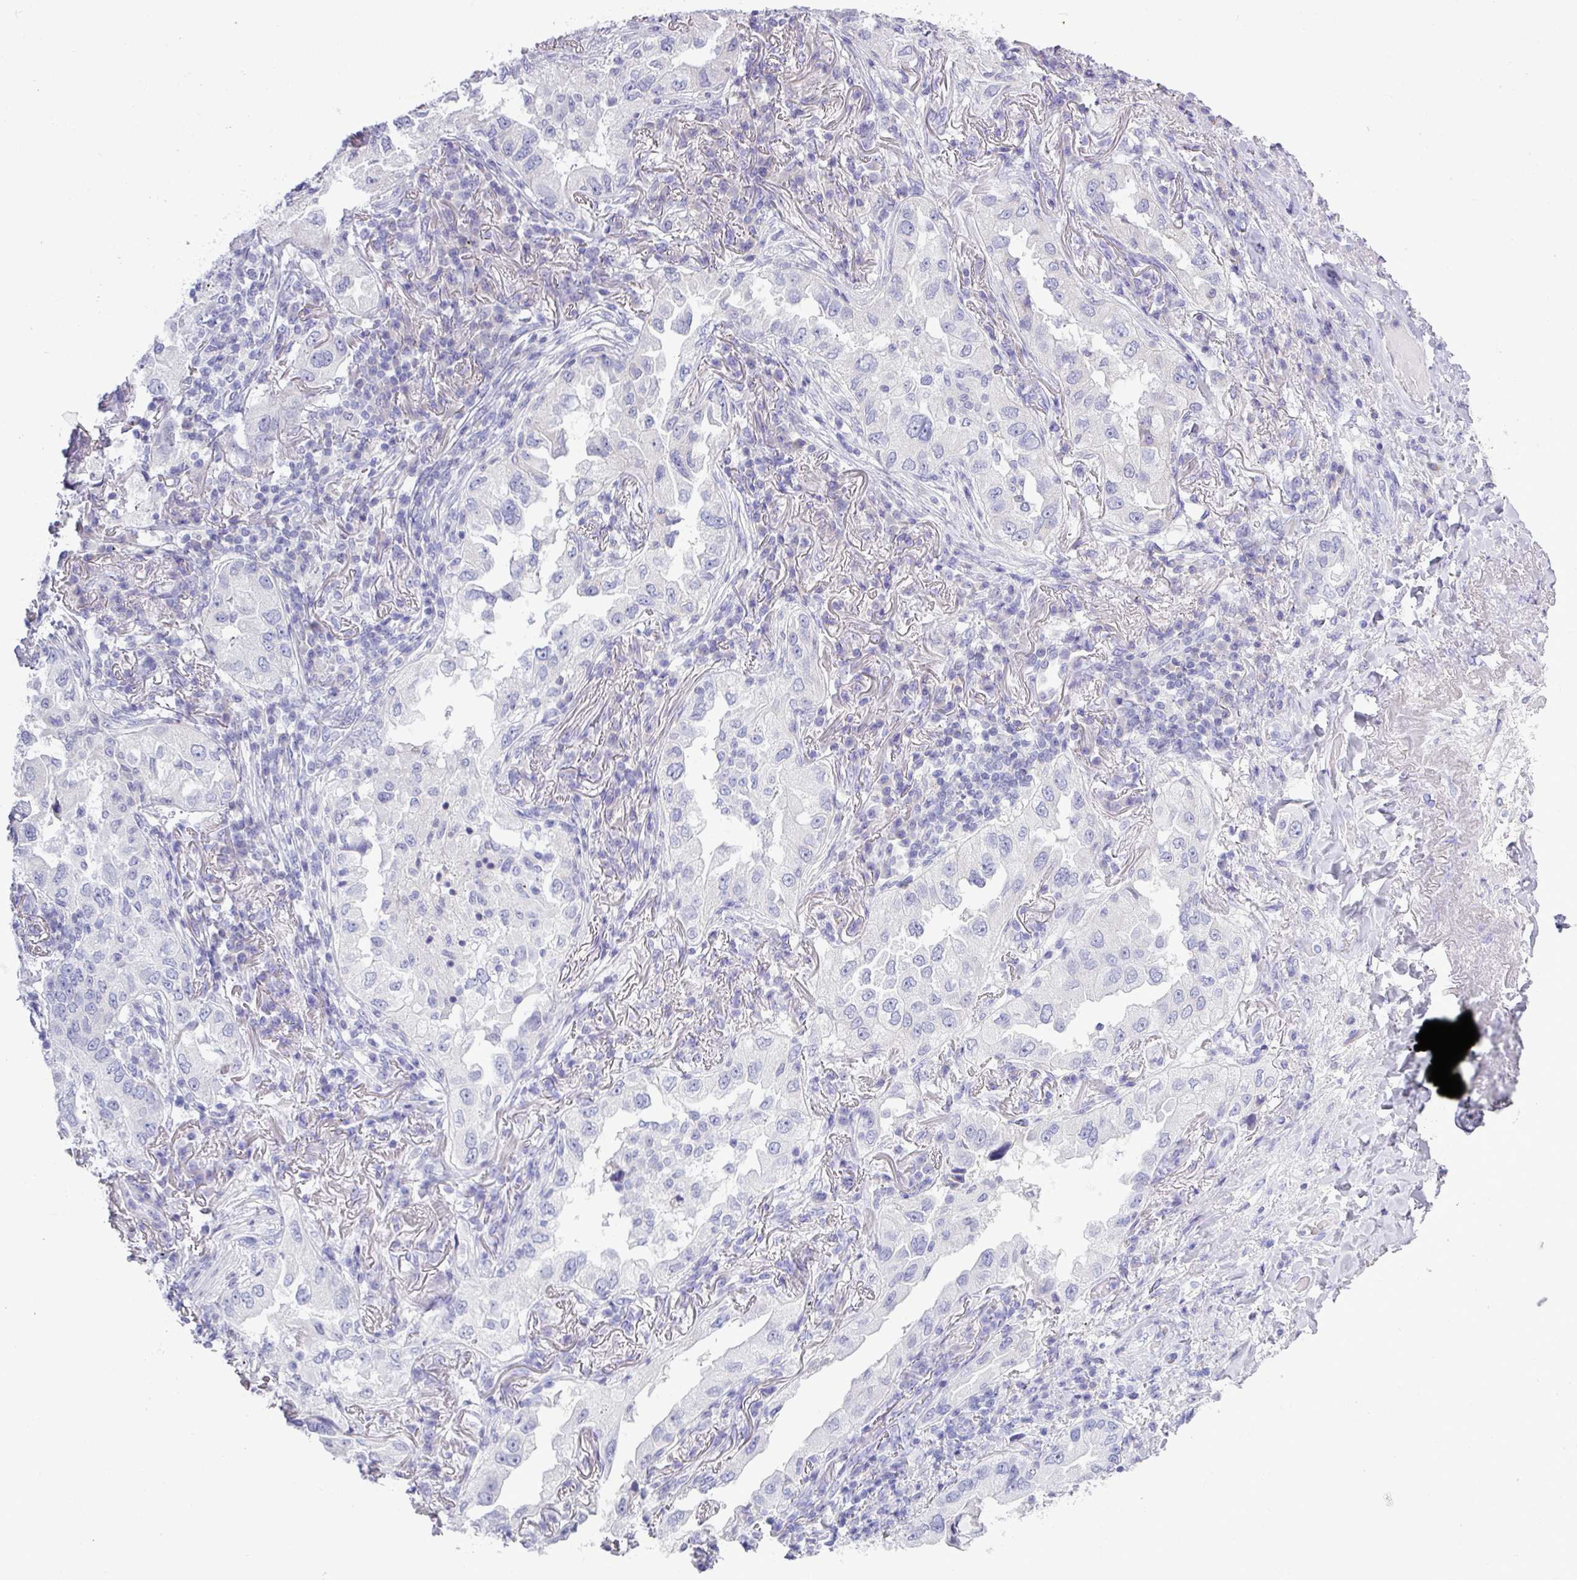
{"staining": {"intensity": "negative", "quantity": "none", "location": "none"}, "tissue": "lung cancer", "cell_type": "Tumor cells", "image_type": "cancer", "snomed": [{"axis": "morphology", "description": "Adenocarcinoma, NOS"}, {"axis": "topography", "description": "Lung"}], "caption": "IHC photomicrograph of neoplastic tissue: lung cancer (adenocarcinoma) stained with DAB reveals no significant protein positivity in tumor cells.", "gene": "TNFSF12", "patient": {"sex": "female", "age": 69}}